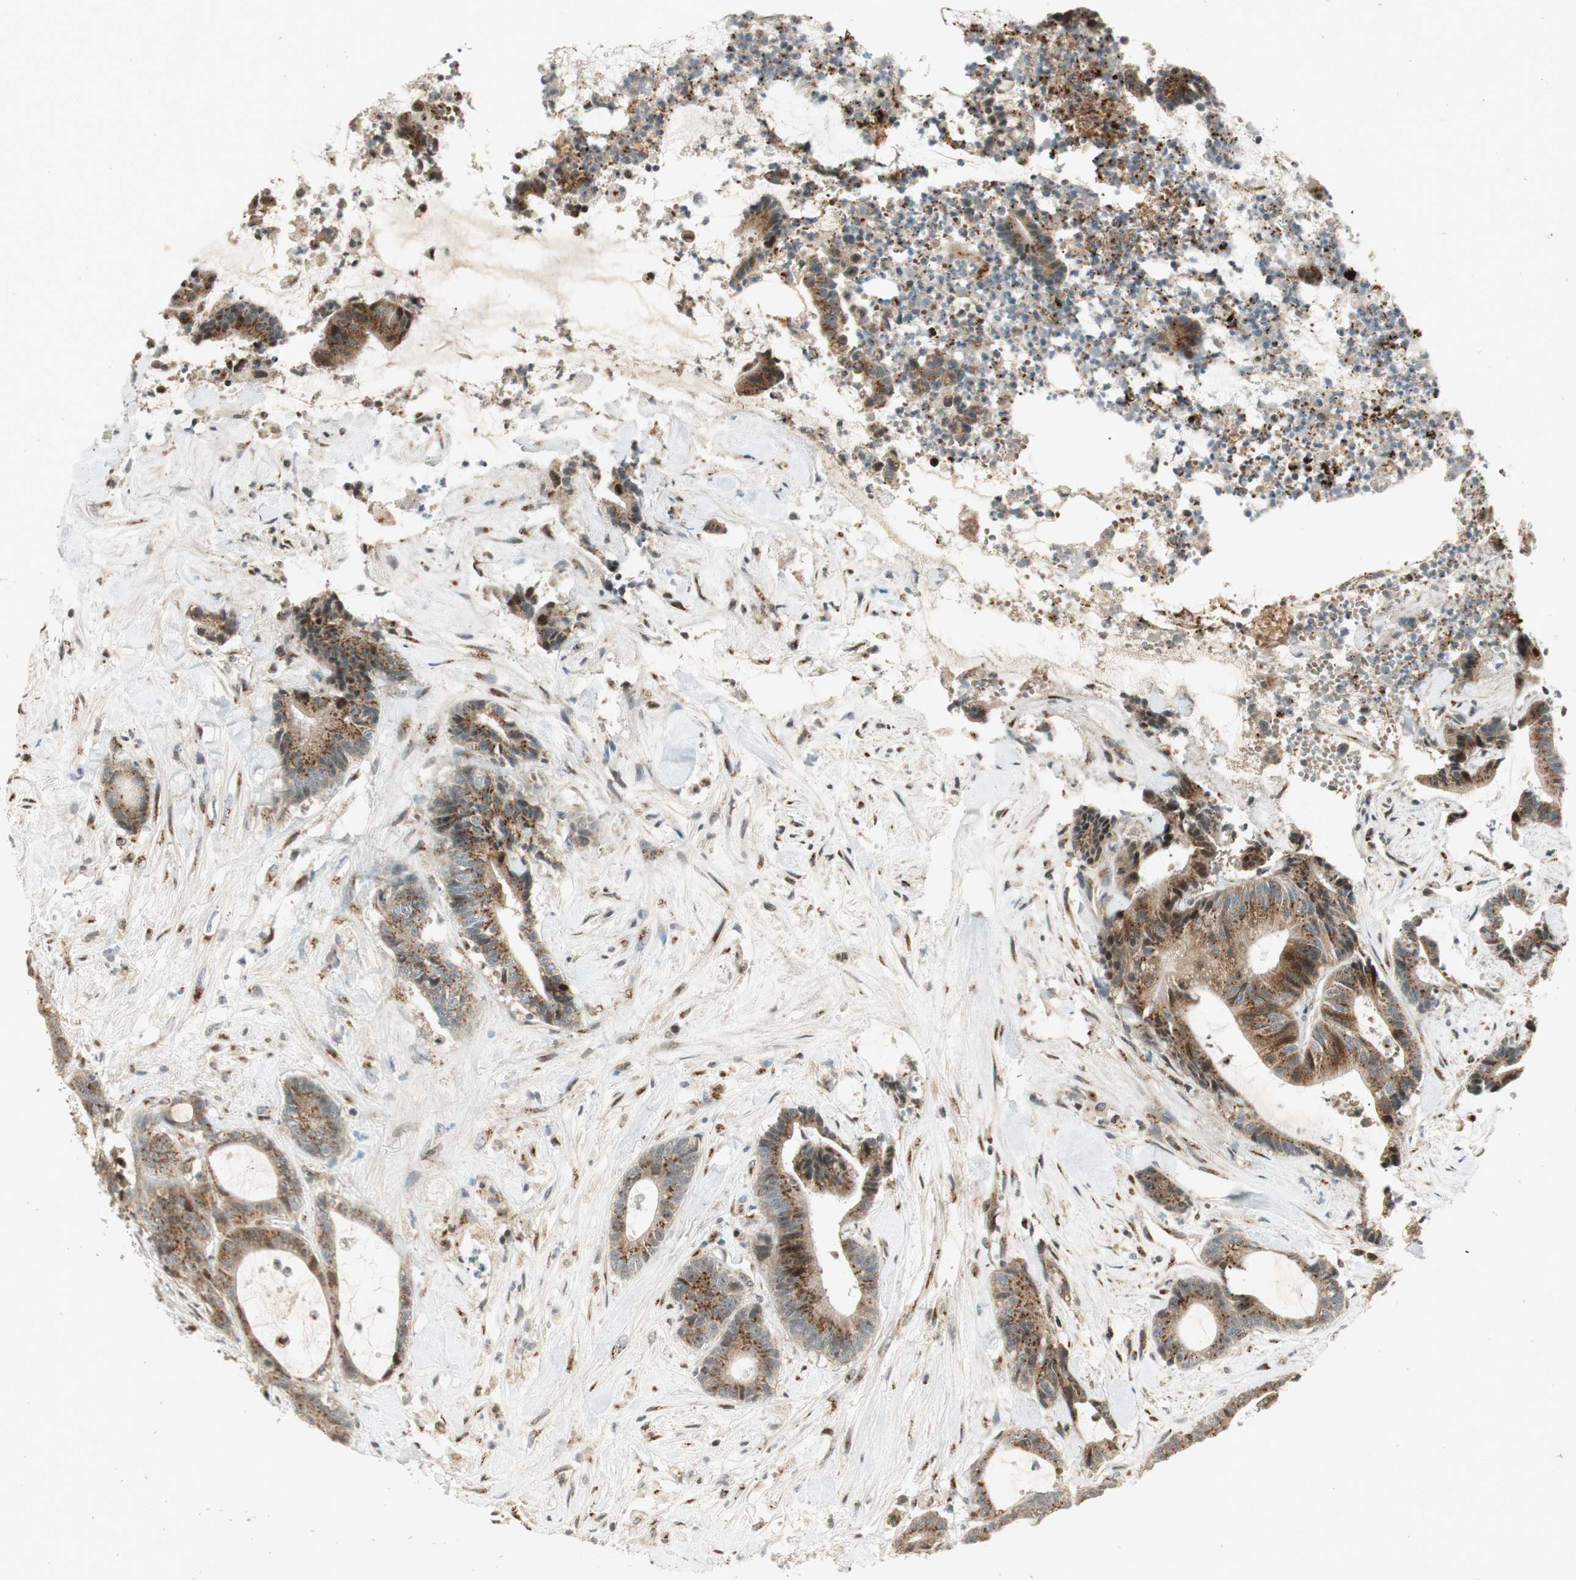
{"staining": {"intensity": "moderate", "quantity": ">75%", "location": "cytoplasmic/membranous"}, "tissue": "colorectal cancer", "cell_type": "Tumor cells", "image_type": "cancer", "snomed": [{"axis": "morphology", "description": "Adenocarcinoma, NOS"}, {"axis": "topography", "description": "Colon"}], "caption": "Immunohistochemistry (DAB (3,3'-diaminobenzidine)) staining of colorectal adenocarcinoma demonstrates moderate cytoplasmic/membranous protein positivity in about >75% of tumor cells.", "gene": "NEO1", "patient": {"sex": "female", "age": 84}}